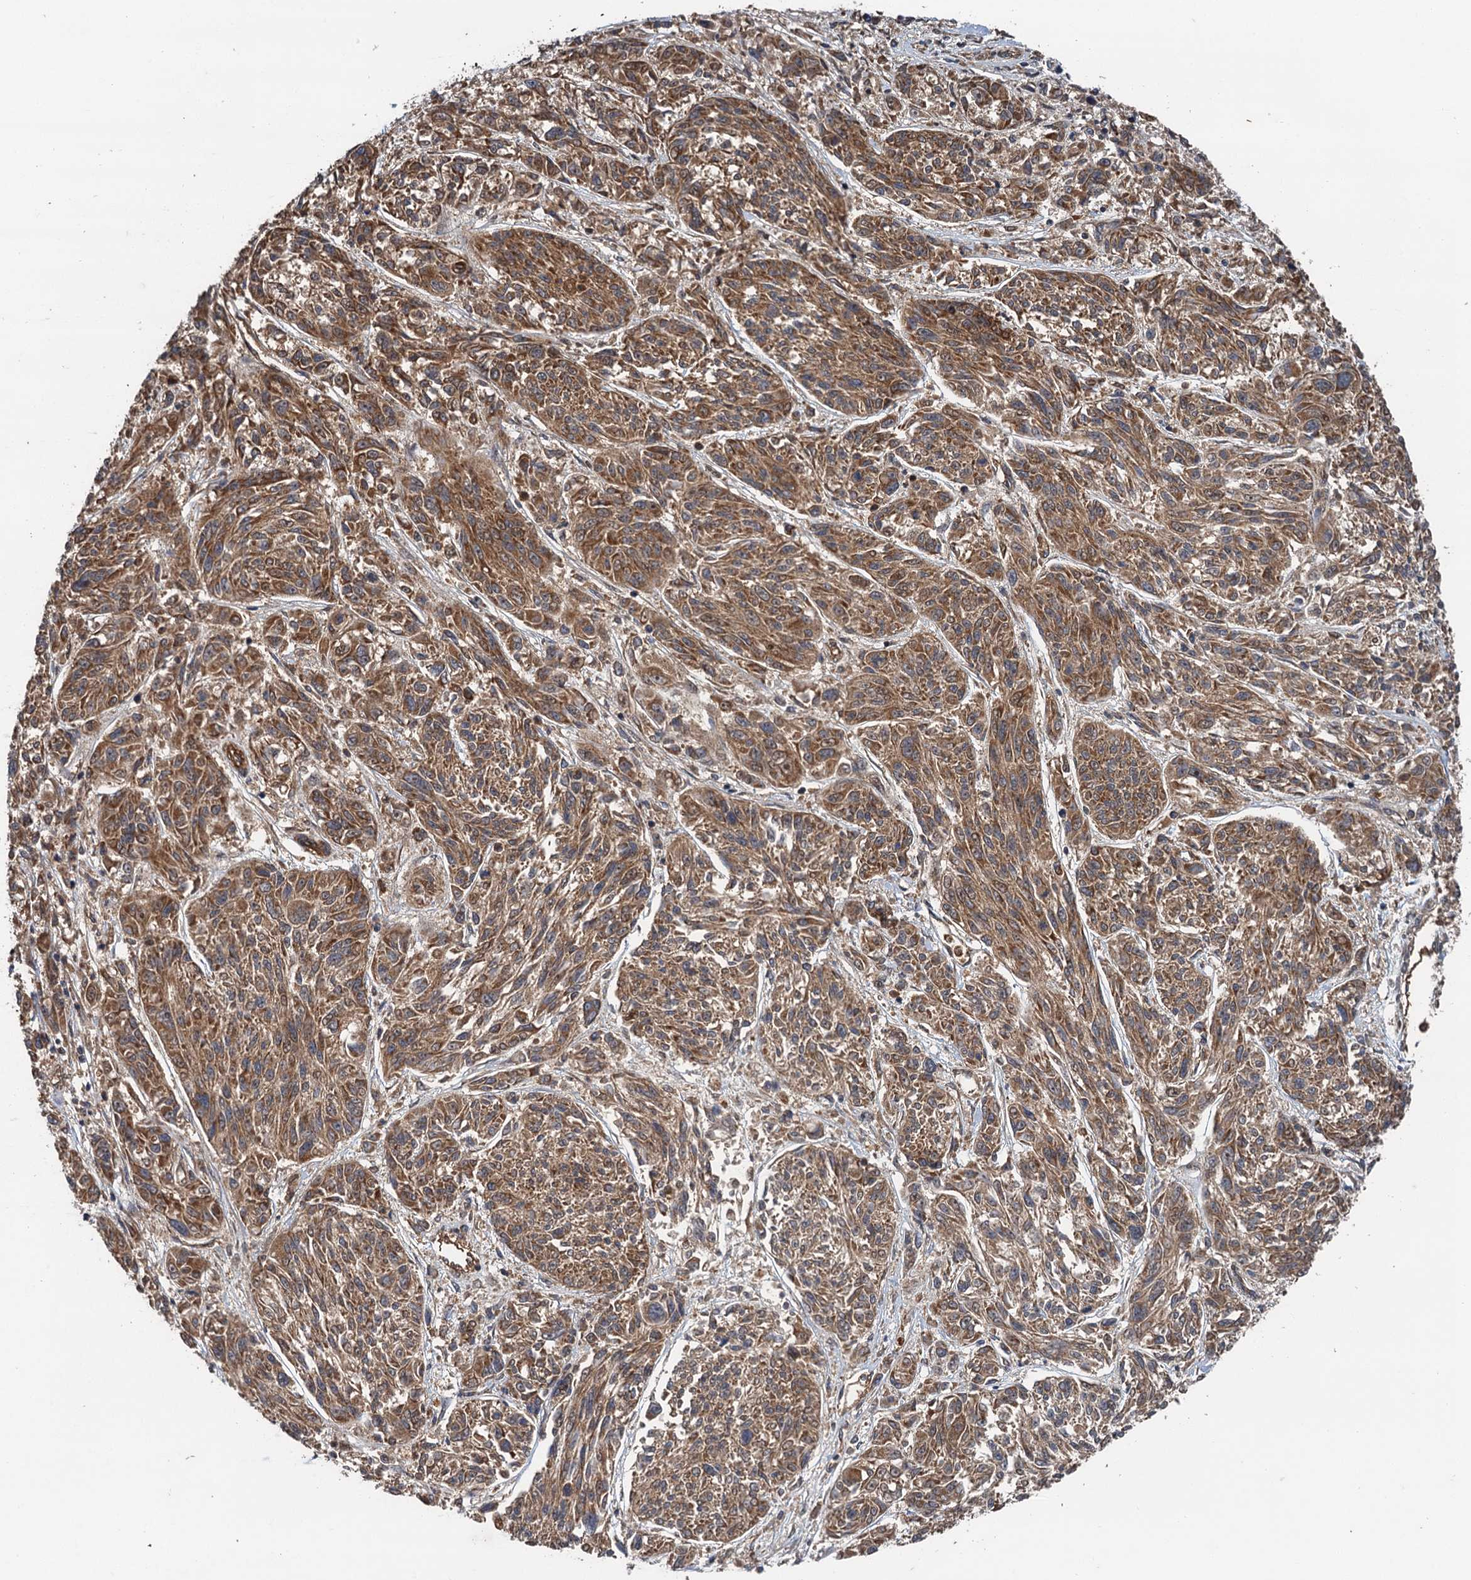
{"staining": {"intensity": "moderate", "quantity": ">75%", "location": "cytoplasmic/membranous"}, "tissue": "melanoma", "cell_type": "Tumor cells", "image_type": "cancer", "snomed": [{"axis": "morphology", "description": "Malignant melanoma, NOS"}, {"axis": "topography", "description": "Skin"}], "caption": "A brown stain shows moderate cytoplasmic/membranous staining of a protein in human melanoma tumor cells. The staining was performed using DAB to visualize the protein expression in brown, while the nuclei were stained in blue with hematoxylin (Magnification: 20x).", "gene": "NLRP10", "patient": {"sex": "male", "age": 53}}